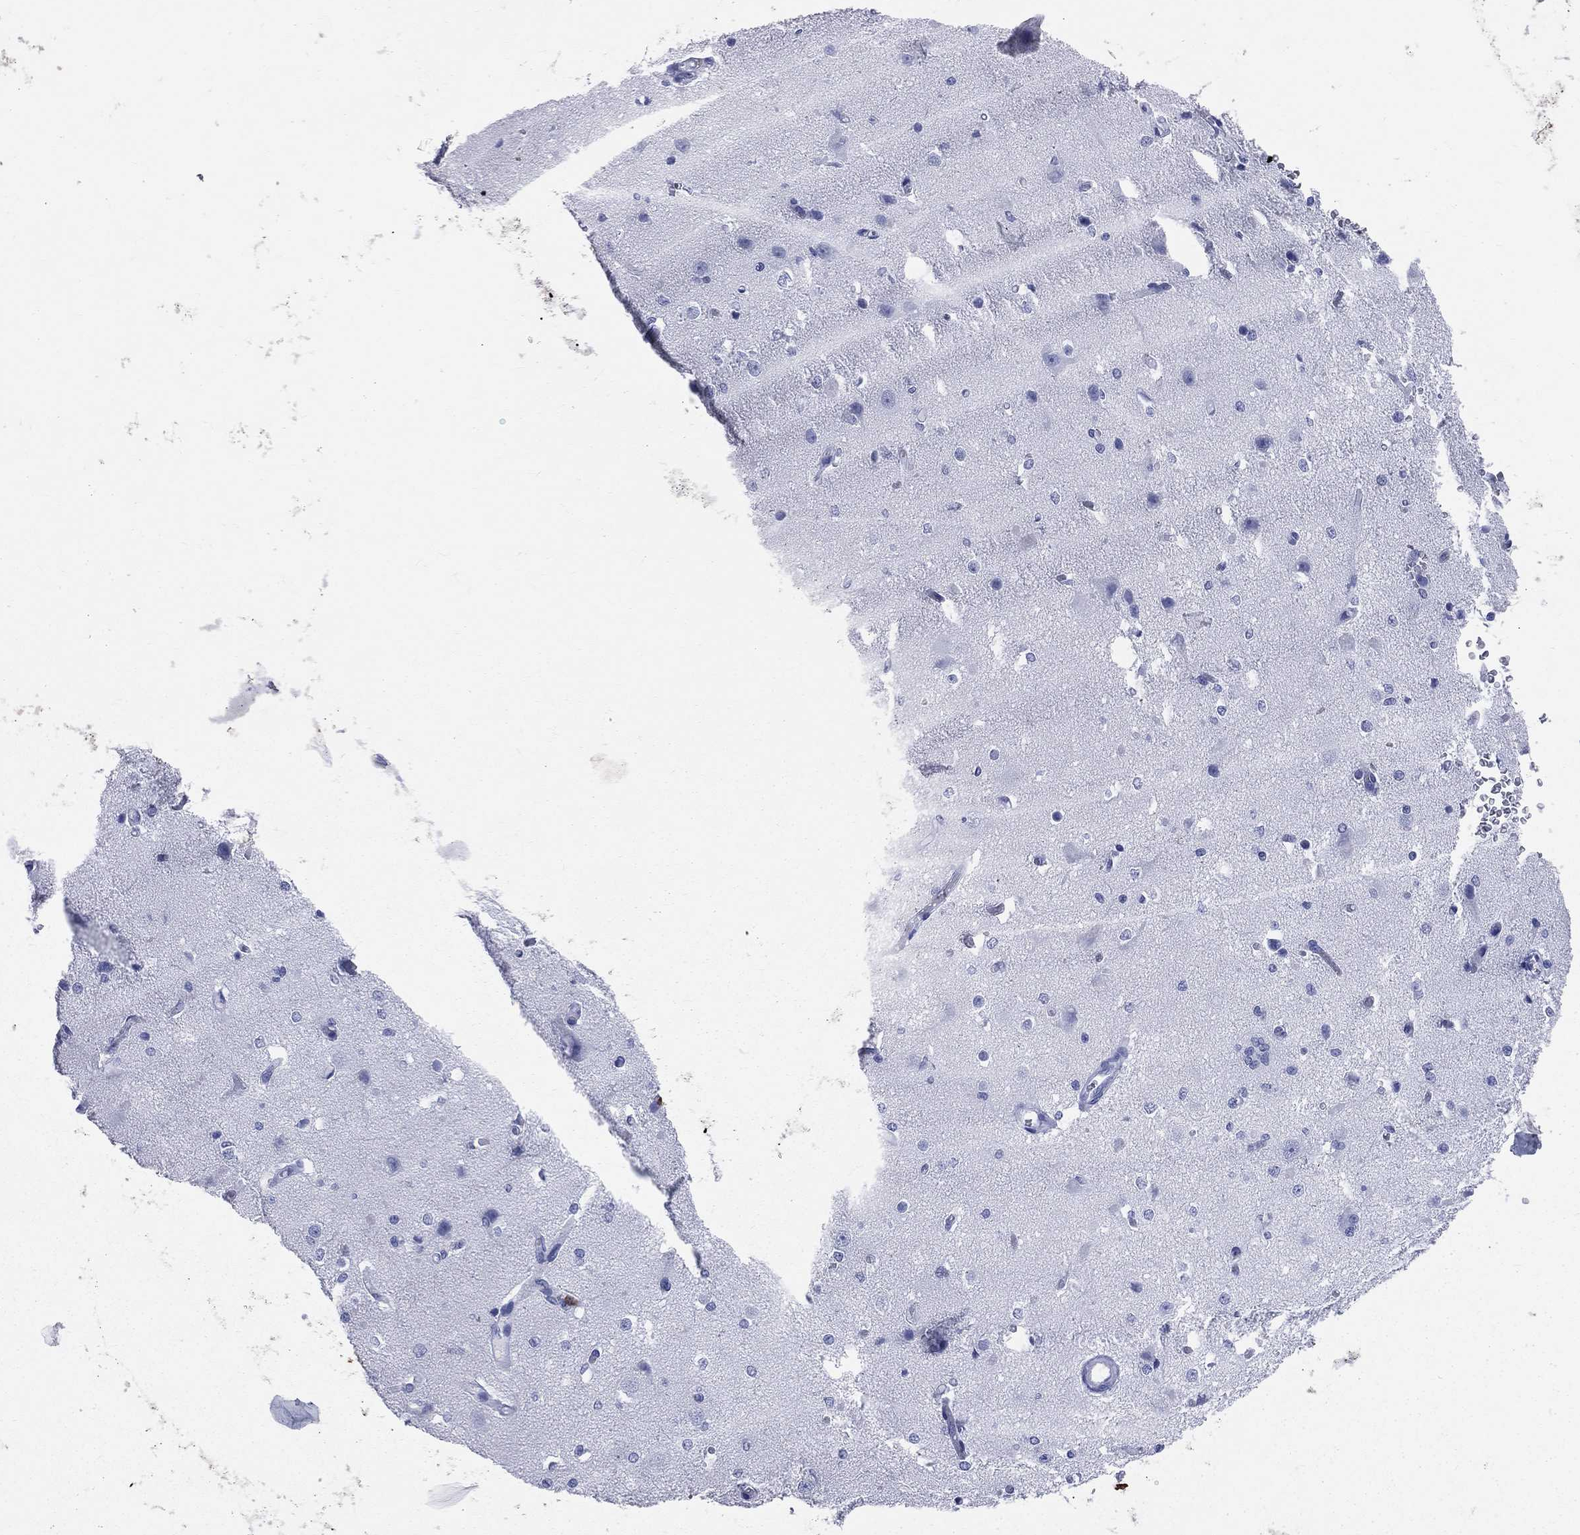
{"staining": {"intensity": "negative", "quantity": "none", "location": "none"}, "tissue": "cerebral cortex", "cell_type": "Endothelial cells", "image_type": "normal", "snomed": [{"axis": "morphology", "description": "Normal tissue, NOS"}, {"axis": "morphology", "description": "Inflammation, NOS"}, {"axis": "topography", "description": "Cerebral cortex"}], "caption": "High power microscopy photomicrograph of an immunohistochemistry micrograph of normal cerebral cortex, revealing no significant positivity in endothelial cells. (Brightfield microscopy of DAB (3,3'-diaminobenzidine) IHC at high magnification).", "gene": "PGLYRP1", "patient": {"sex": "male", "age": 6}}